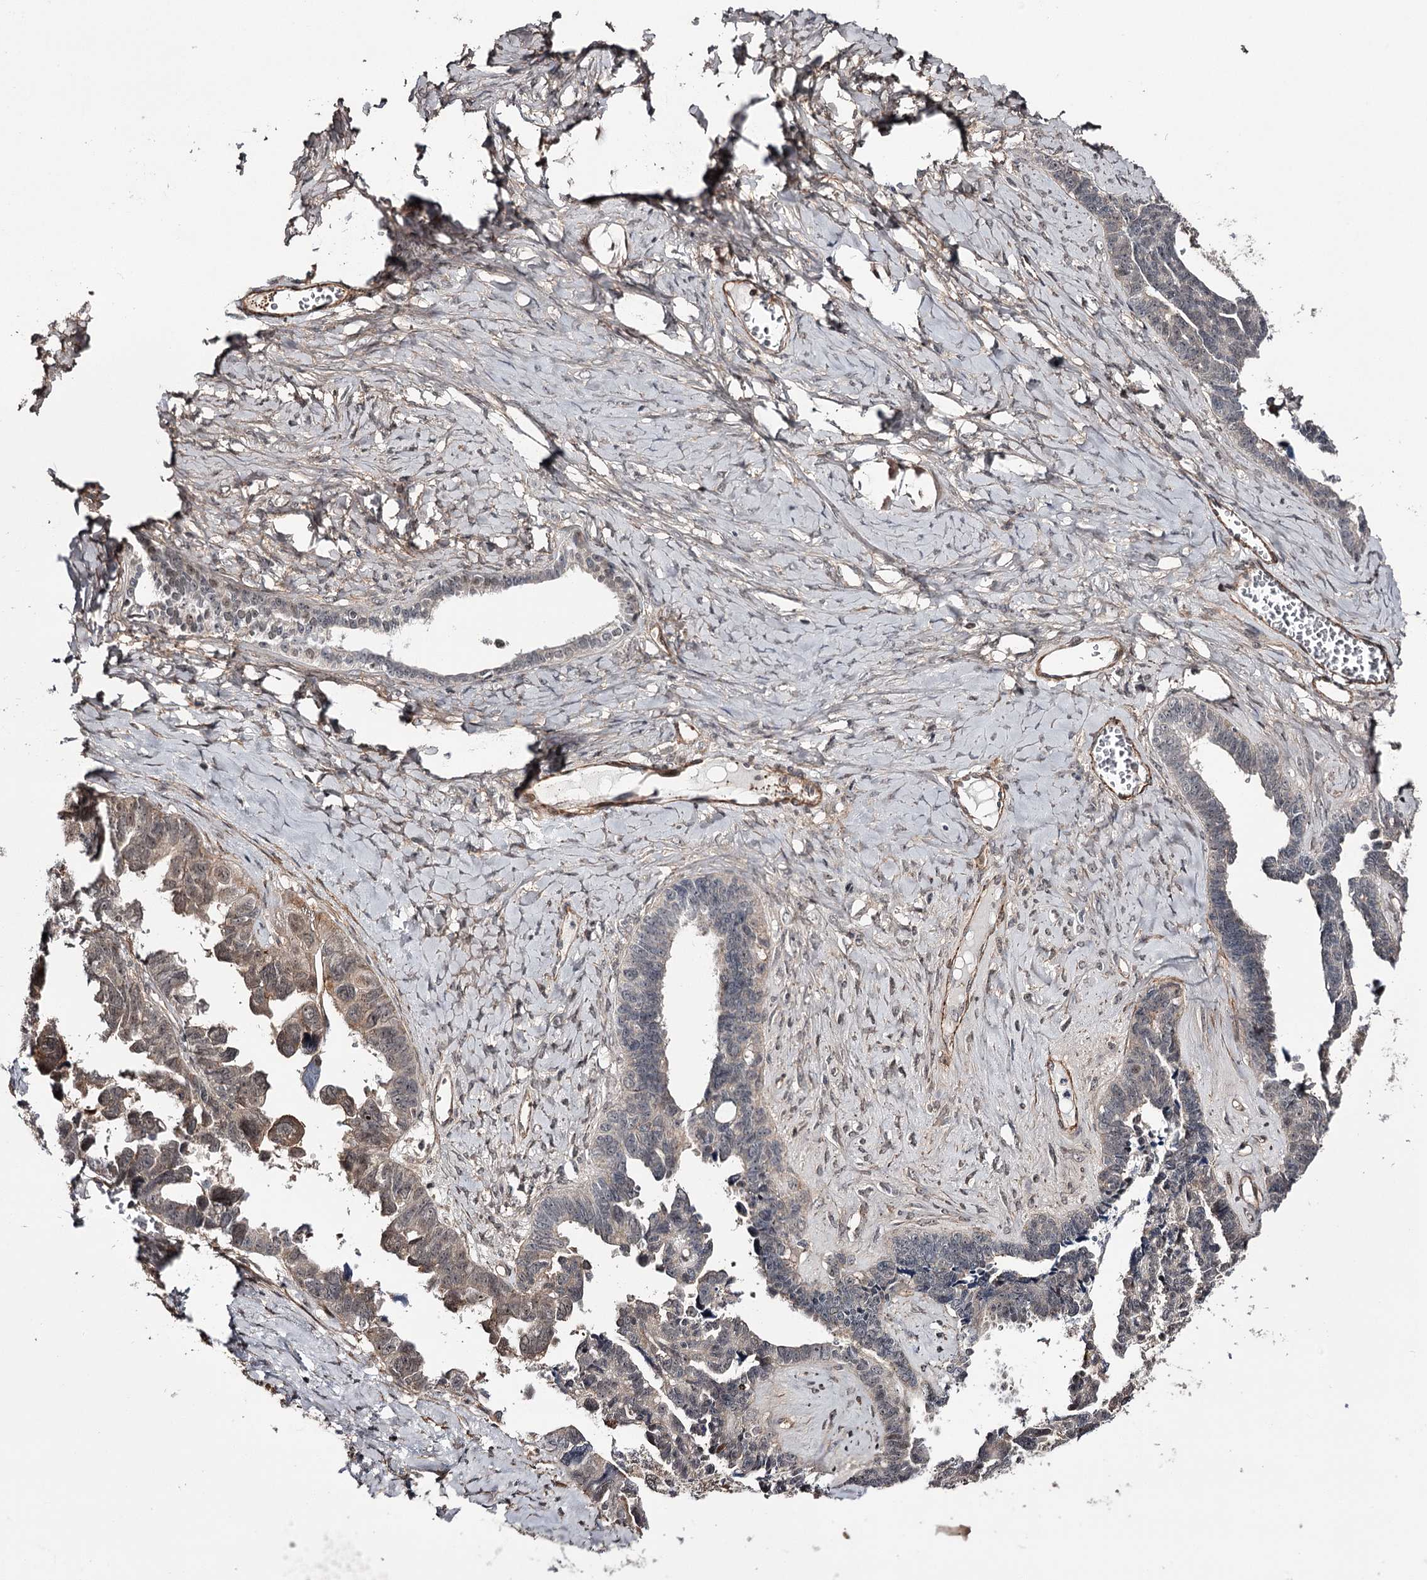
{"staining": {"intensity": "weak", "quantity": "<25%", "location": "cytoplasmic/membranous,nuclear"}, "tissue": "ovarian cancer", "cell_type": "Tumor cells", "image_type": "cancer", "snomed": [{"axis": "morphology", "description": "Cystadenocarcinoma, serous, NOS"}, {"axis": "topography", "description": "Ovary"}], "caption": "A histopathology image of ovarian cancer (serous cystadenocarcinoma) stained for a protein displays no brown staining in tumor cells.", "gene": "TTC33", "patient": {"sex": "female", "age": 79}}